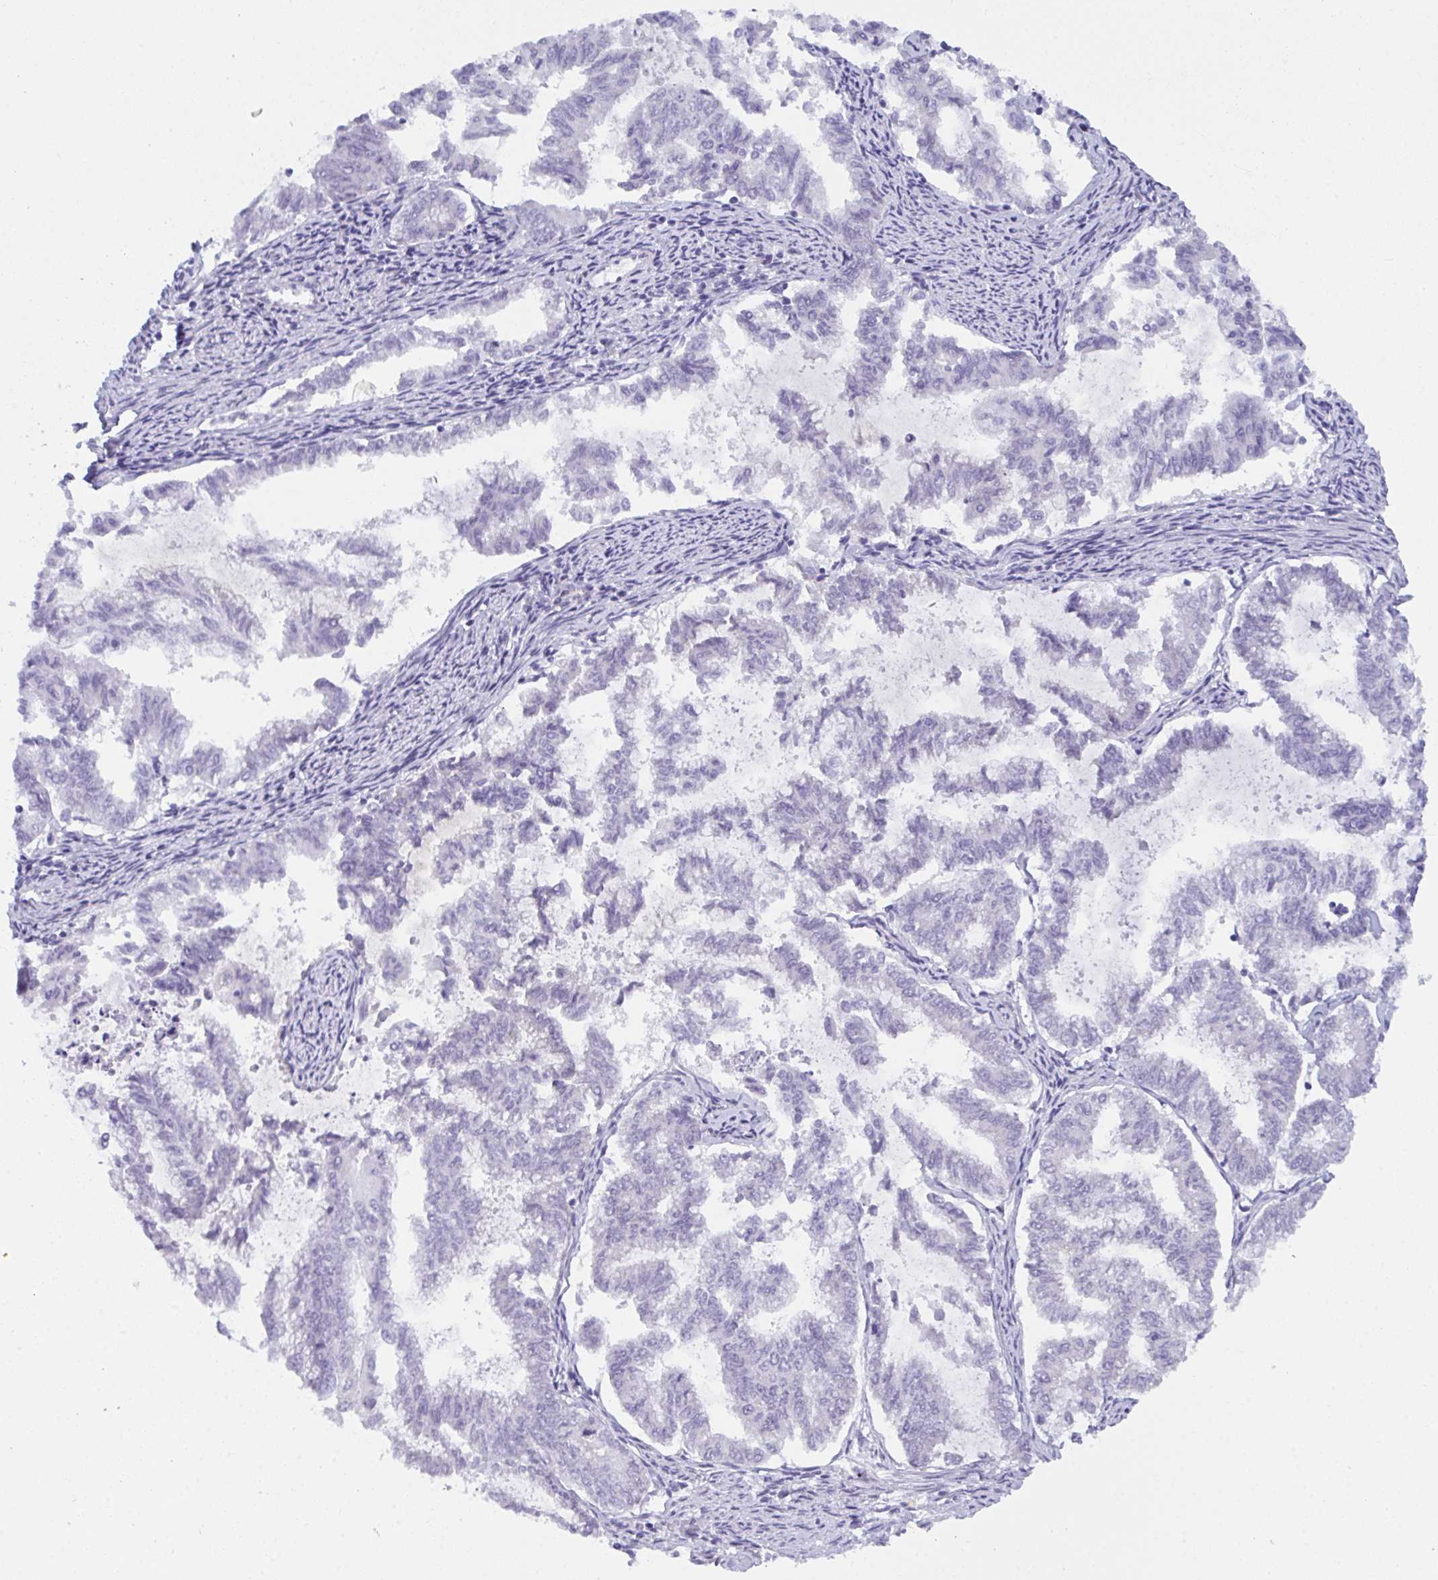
{"staining": {"intensity": "negative", "quantity": "none", "location": "none"}, "tissue": "endometrial cancer", "cell_type": "Tumor cells", "image_type": "cancer", "snomed": [{"axis": "morphology", "description": "Adenocarcinoma, NOS"}, {"axis": "topography", "description": "Endometrium"}], "caption": "This is an immunohistochemistry (IHC) micrograph of human endometrial cancer (adenocarcinoma). There is no positivity in tumor cells.", "gene": "PRDM9", "patient": {"sex": "female", "age": 79}}